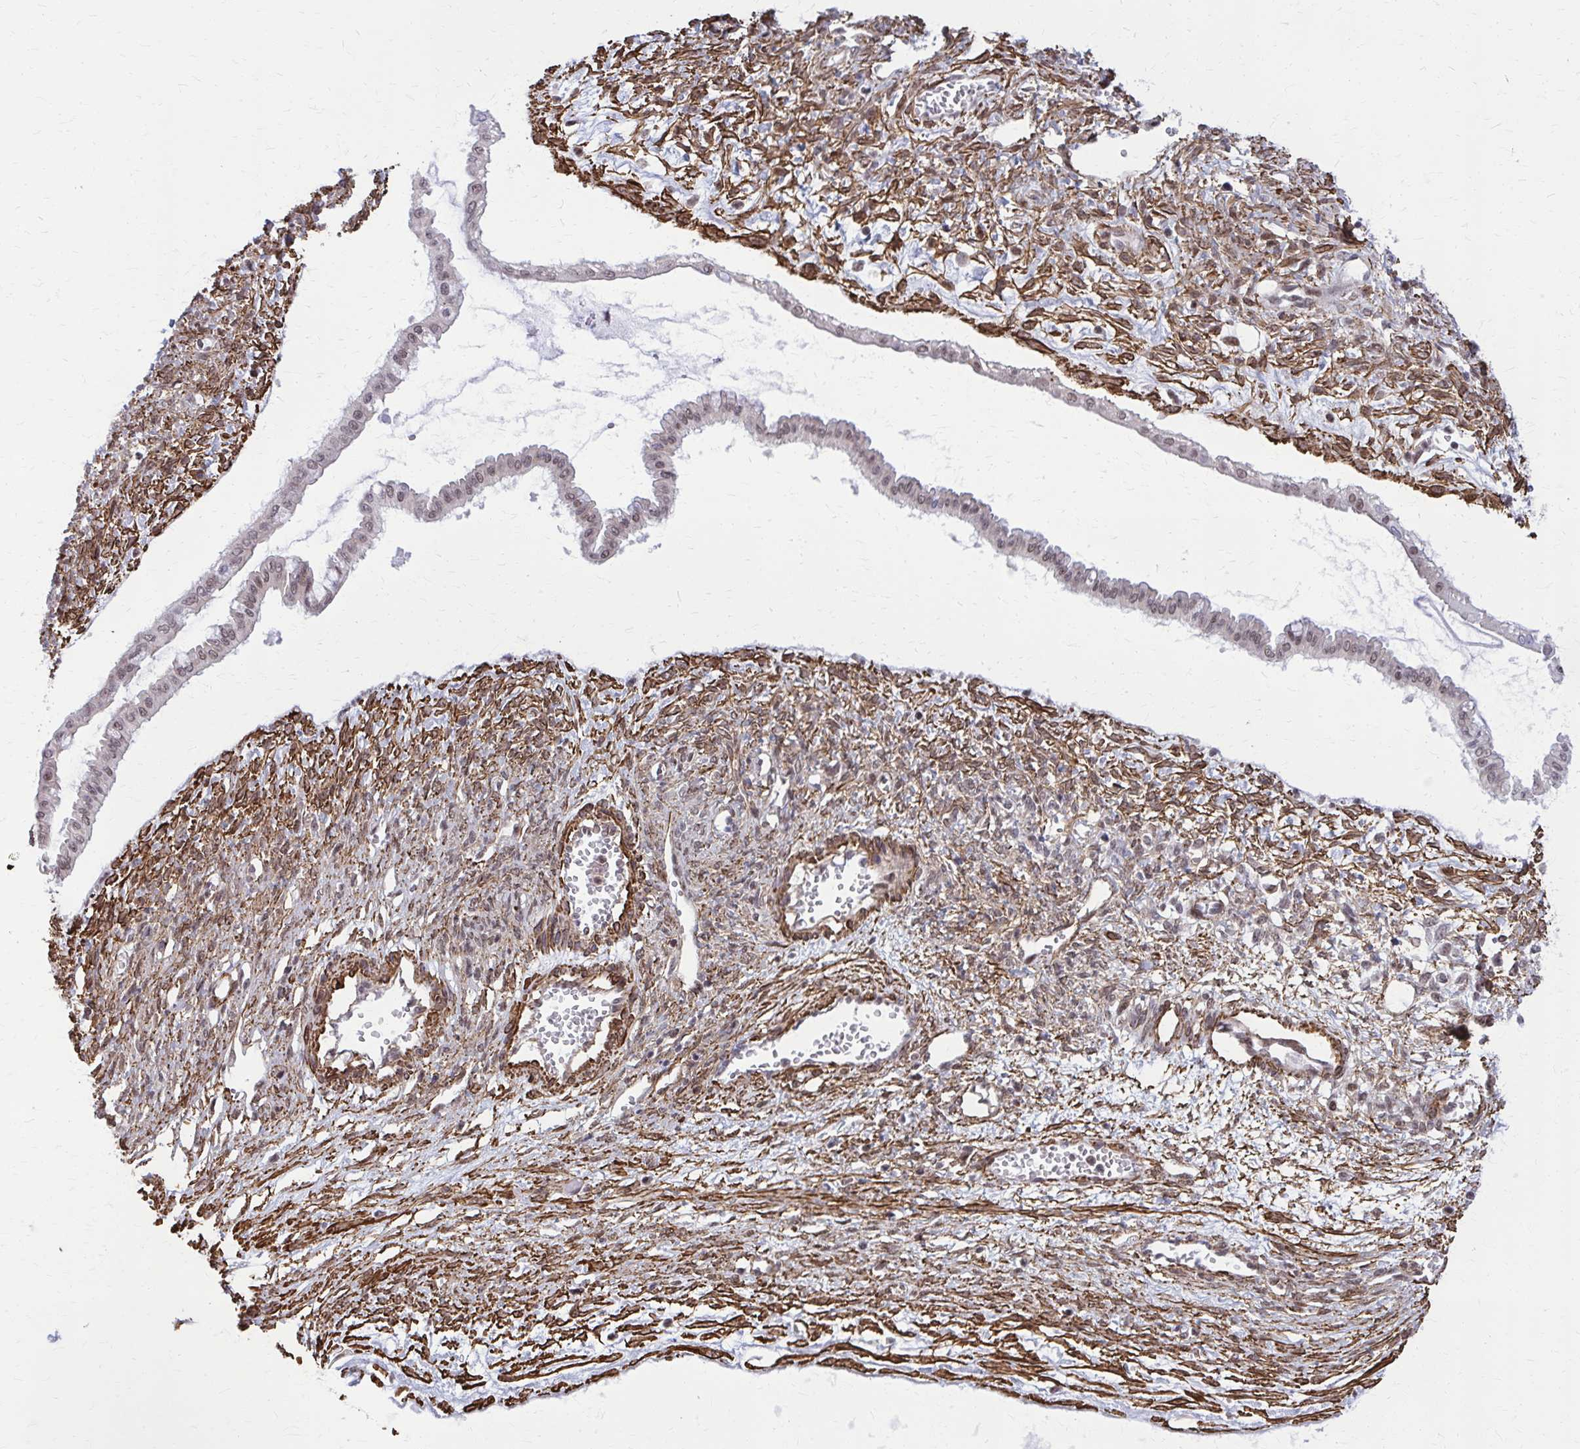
{"staining": {"intensity": "weak", "quantity": ">75%", "location": "nuclear"}, "tissue": "ovarian cancer", "cell_type": "Tumor cells", "image_type": "cancer", "snomed": [{"axis": "morphology", "description": "Cystadenocarcinoma, mucinous, NOS"}, {"axis": "topography", "description": "Ovary"}], "caption": "Immunohistochemistry (IHC) of human ovarian cancer exhibits low levels of weak nuclear positivity in about >75% of tumor cells. (Brightfield microscopy of DAB IHC at high magnification).", "gene": "NRBF2", "patient": {"sex": "female", "age": 73}}